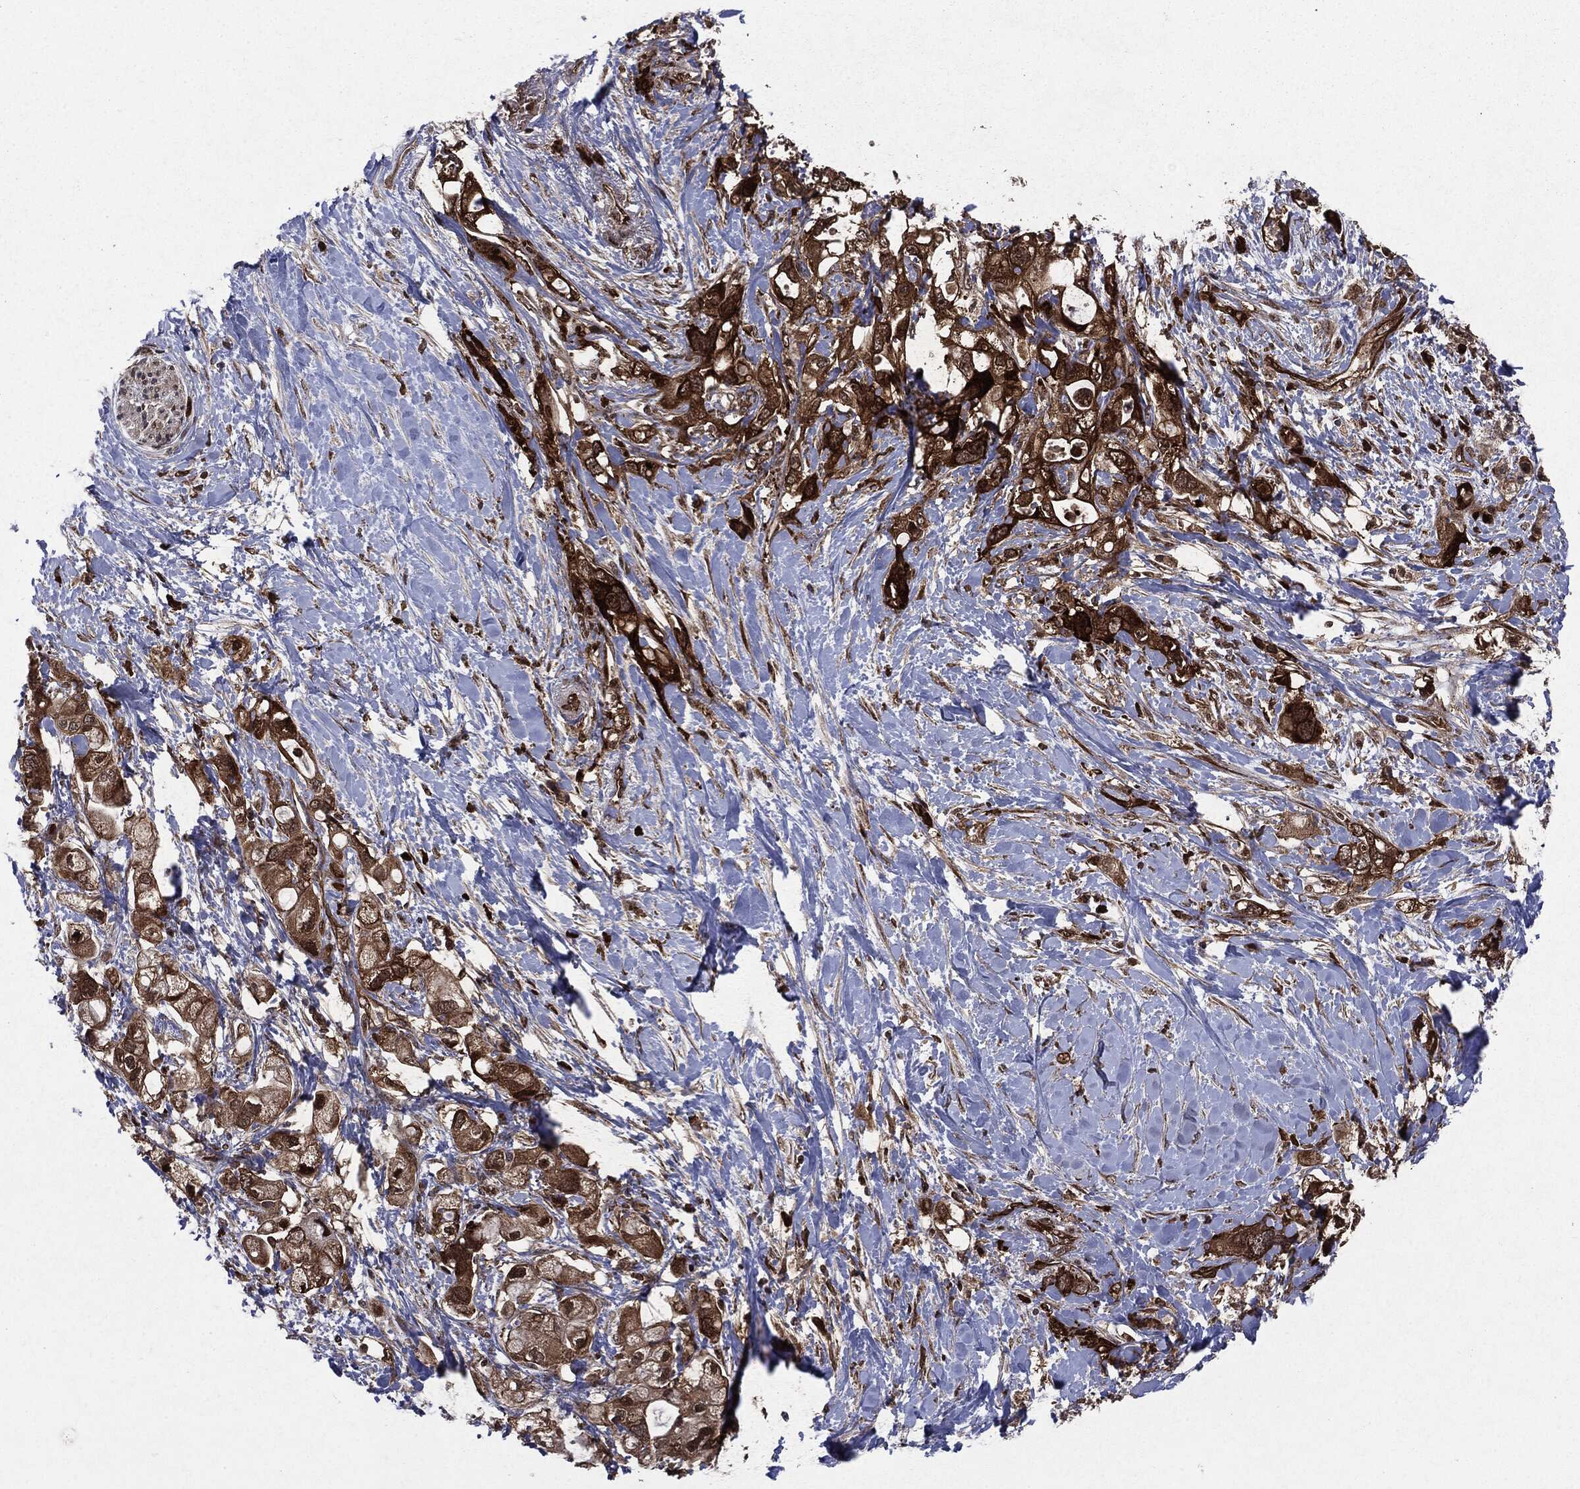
{"staining": {"intensity": "strong", "quantity": ">75%", "location": "cytoplasmic/membranous"}, "tissue": "pancreatic cancer", "cell_type": "Tumor cells", "image_type": "cancer", "snomed": [{"axis": "morphology", "description": "Adenocarcinoma, NOS"}, {"axis": "topography", "description": "Pancreas"}], "caption": "Tumor cells demonstrate strong cytoplasmic/membranous staining in approximately >75% of cells in pancreatic cancer (adenocarcinoma).", "gene": "OTUB1", "patient": {"sex": "female", "age": 56}}